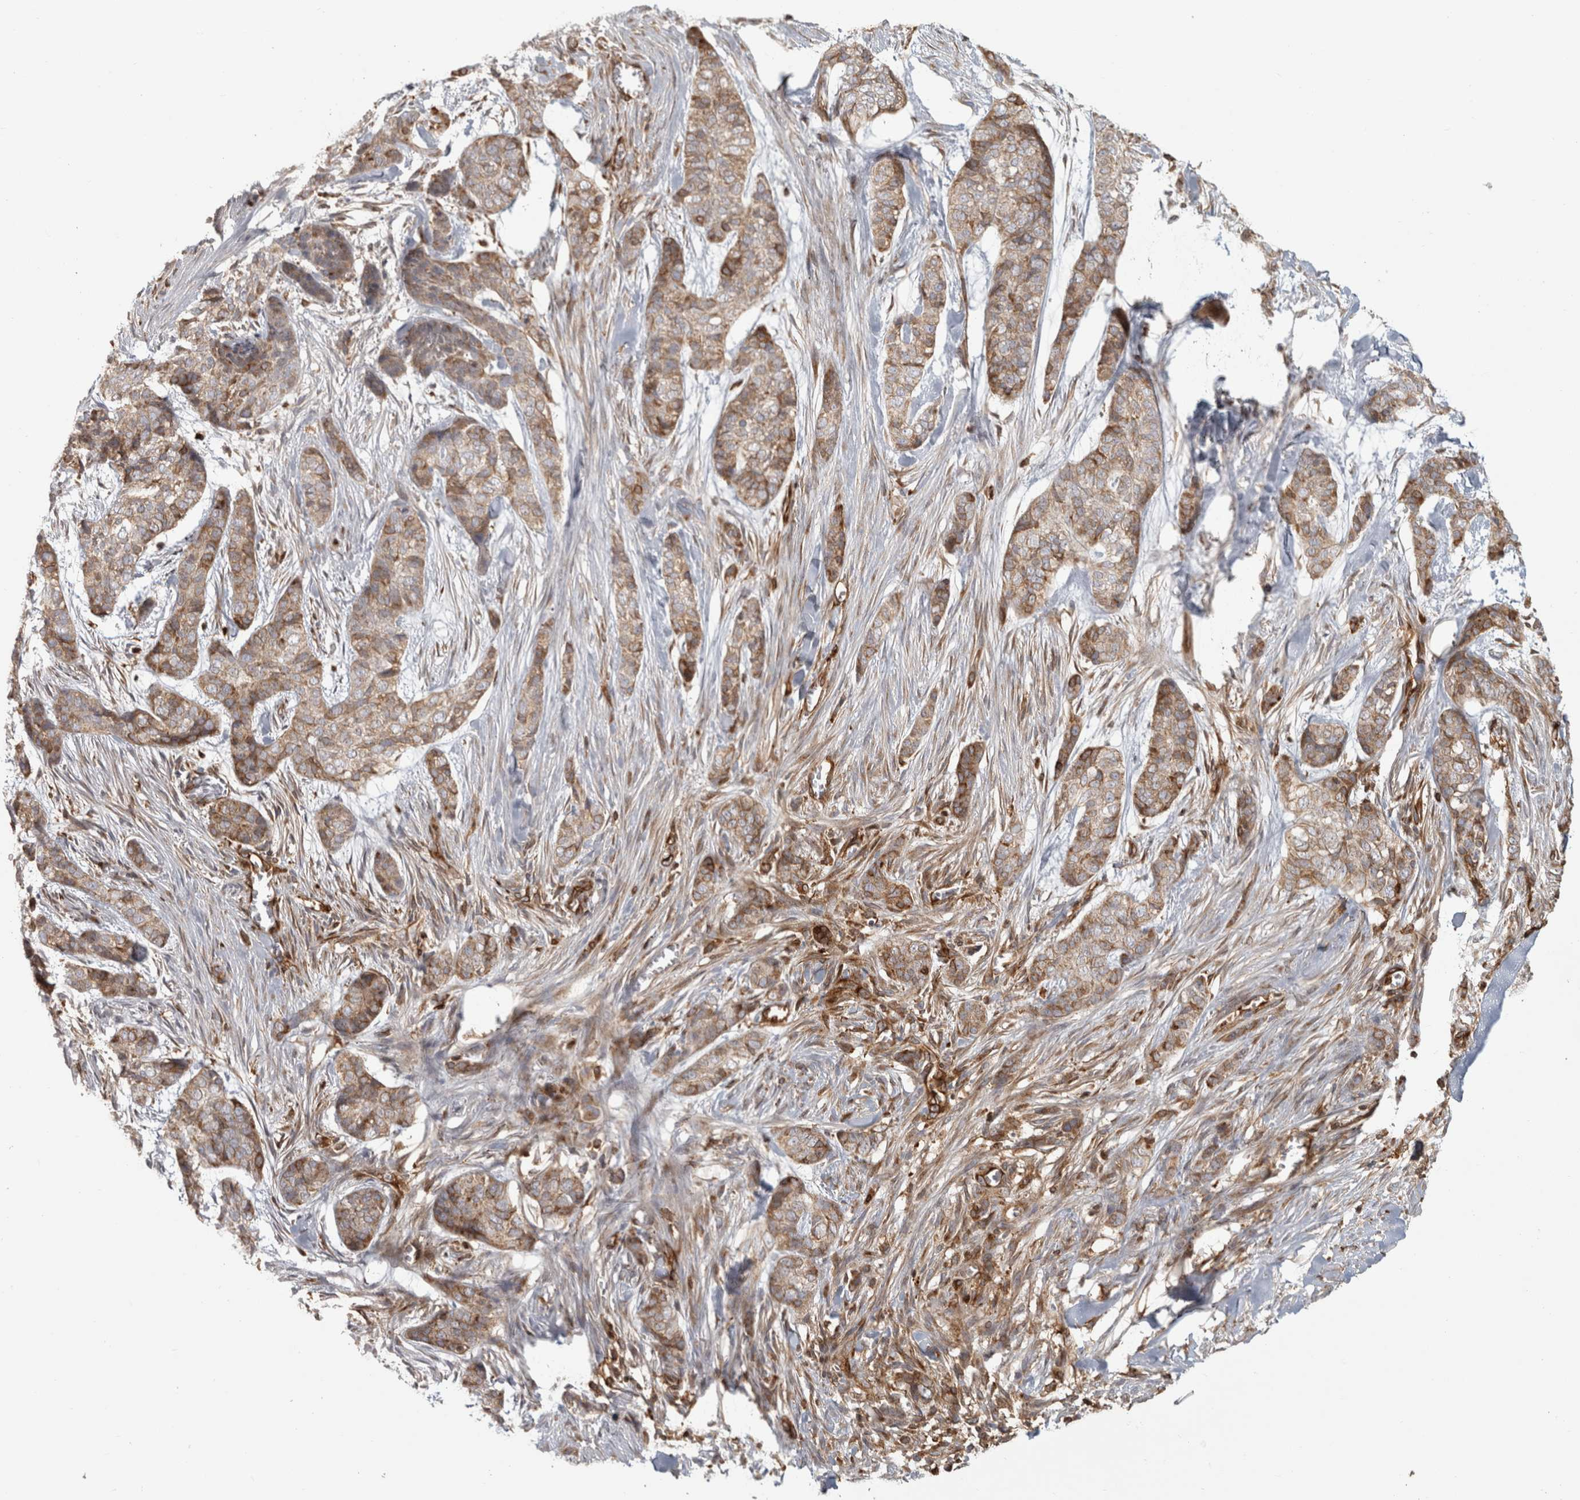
{"staining": {"intensity": "moderate", "quantity": ">75%", "location": "cytoplasmic/membranous"}, "tissue": "skin cancer", "cell_type": "Tumor cells", "image_type": "cancer", "snomed": [{"axis": "morphology", "description": "Basal cell carcinoma"}, {"axis": "topography", "description": "Skin"}], "caption": "Immunohistochemical staining of human skin cancer (basal cell carcinoma) reveals medium levels of moderate cytoplasmic/membranous expression in about >75% of tumor cells. The staining is performed using DAB brown chromogen to label protein expression. The nuclei are counter-stained blue using hematoxylin.", "gene": "HLA-E", "patient": {"sex": "female", "age": 64}}